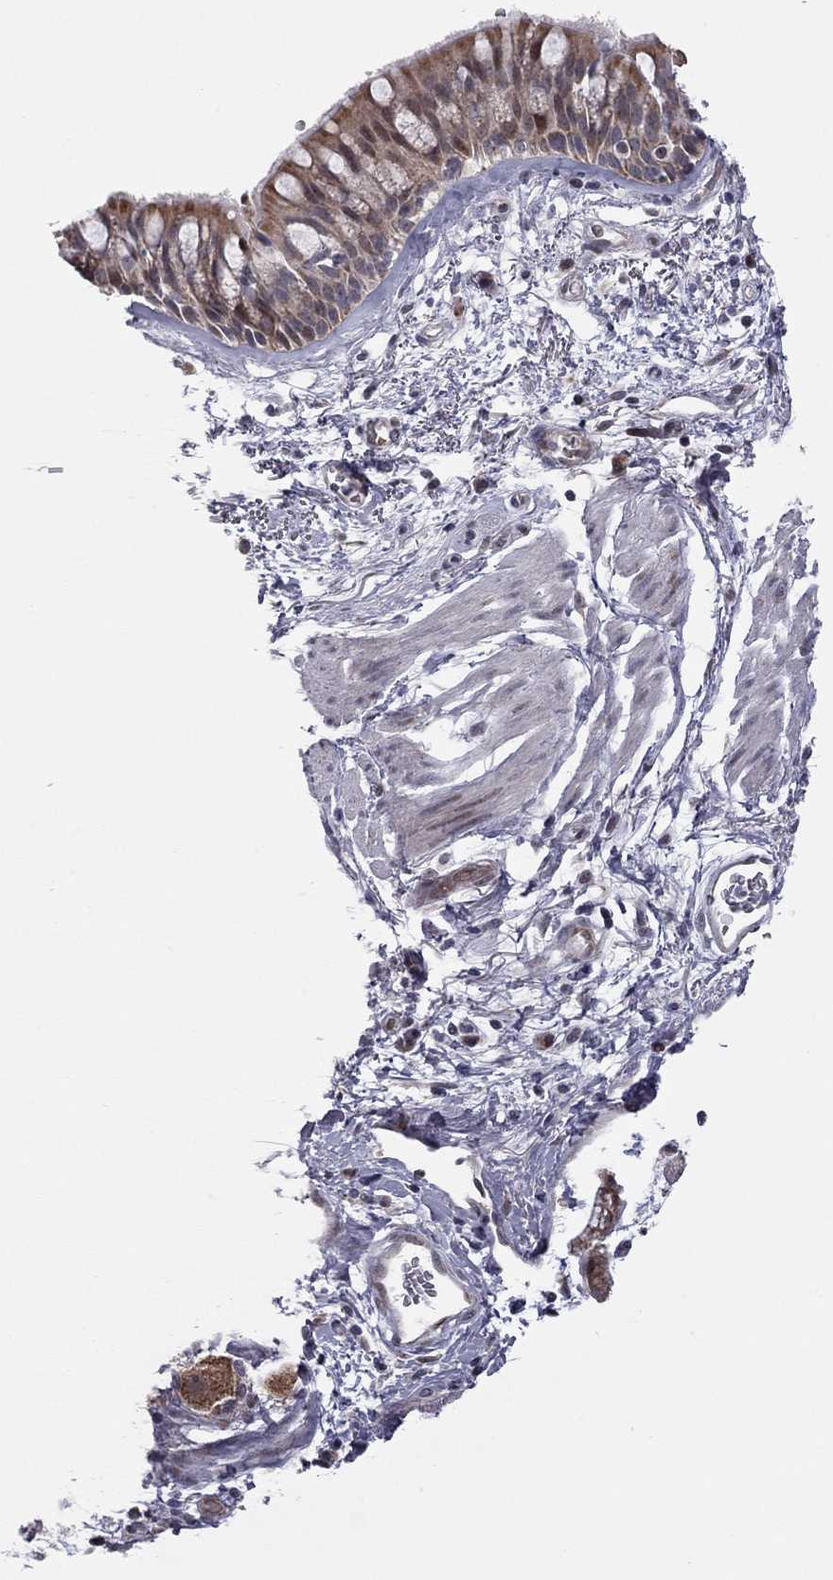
{"staining": {"intensity": "moderate", "quantity": "25%-75%", "location": "cytoplasmic/membranous"}, "tissue": "bronchus", "cell_type": "Respiratory epithelial cells", "image_type": "normal", "snomed": [{"axis": "morphology", "description": "Normal tissue, NOS"}, {"axis": "topography", "description": "Bronchus"}, {"axis": "topography", "description": "Lung"}], "caption": "Unremarkable bronchus demonstrates moderate cytoplasmic/membranous expression in about 25%-75% of respiratory epithelial cells.", "gene": "MC3R", "patient": {"sex": "female", "age": 57}}